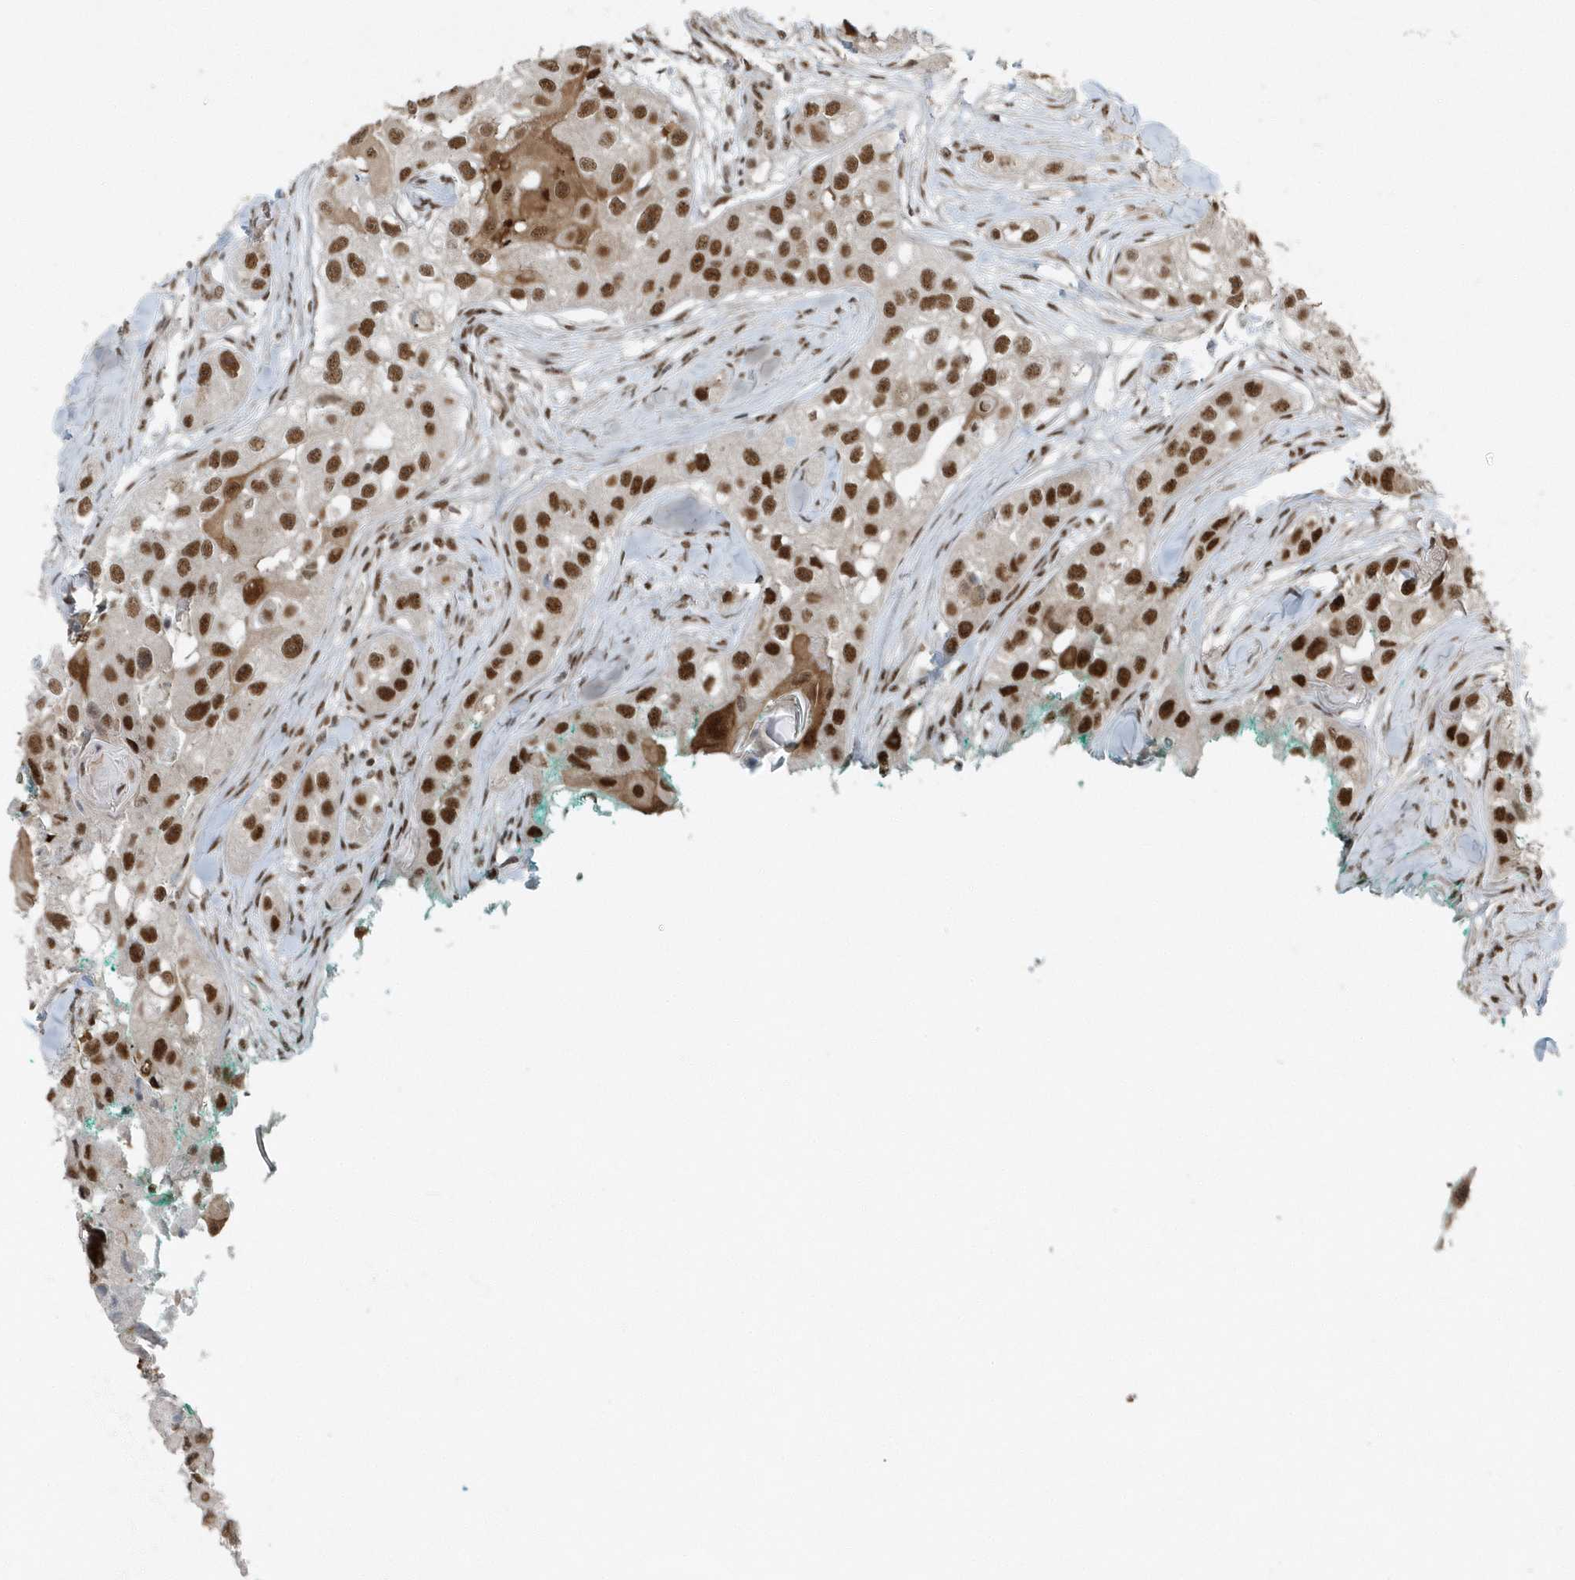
{"staining": {"intensity": "strong", "quantity": ">75%", "location": "cytoplasmic/membranous,nuclear"}, "tissue": "head and neck cancer", "cell_type": "Tumor cells", "image_type": "cancer", "snomed": [{"axis": "morphology", "description": "Normal tissue, NOS"}, {"axis": "morphology", "description": "Squamous cell carcinoma, NOS"}, {"axis": "topography", "description": "Skeletal muscle"}, {"axis": "topography", "description": "Head-Neck"}], "caption": "Brown immunohistochemical staining in human head and neck cancer (squamous cell carcinoma) demonstrates strong cytoplasmic/membranous and nuclear expression in approximately >75% of tumor cells.", "gene": "YTHDC1", "patient": {"sex": "male", "age": 51}}